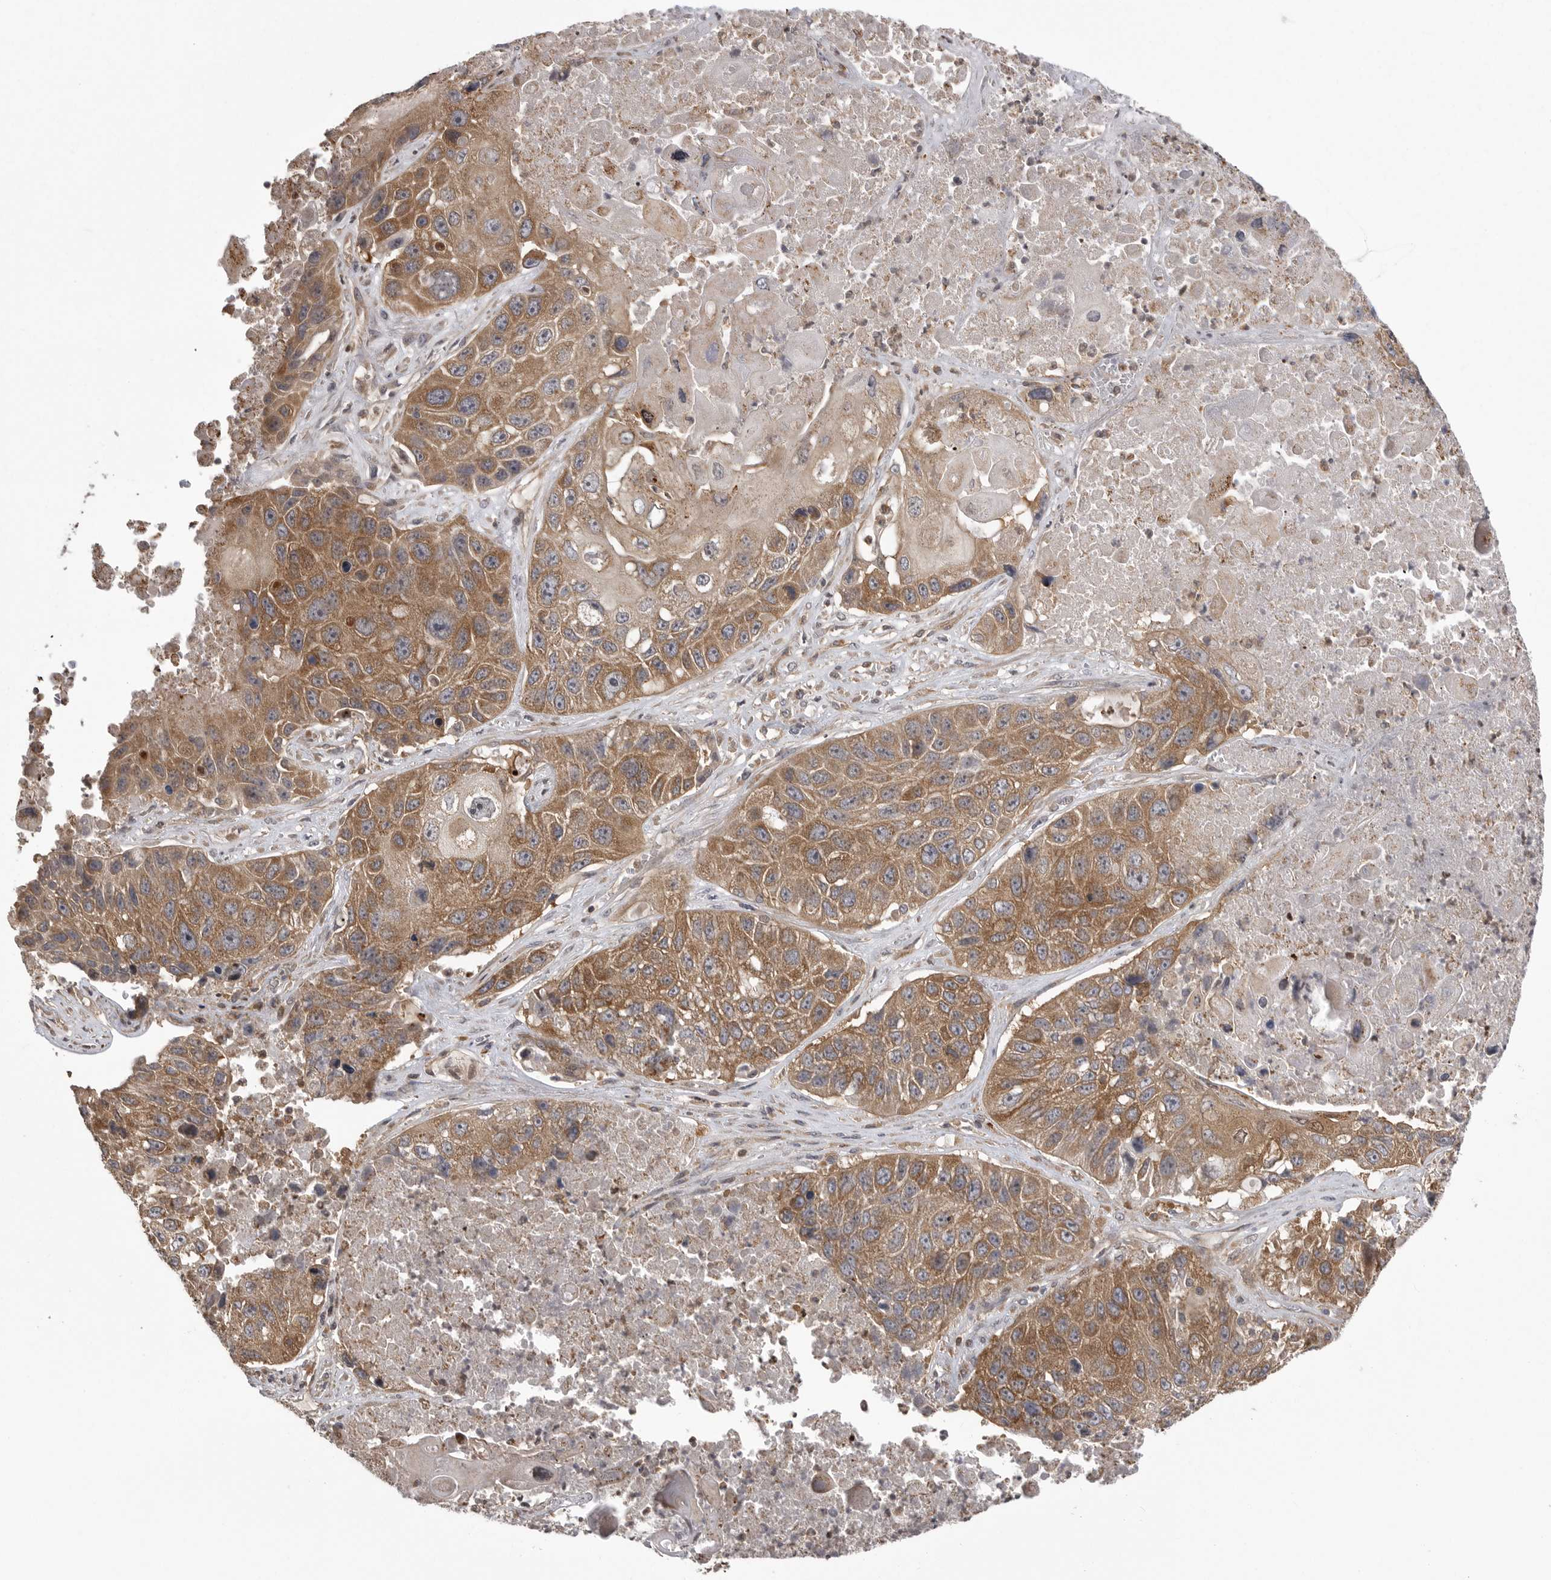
{"staining": {"intensity": "moderate", "quantity": ">75%", "location": "cytoplasmic/membranous"}, "tissue": "lung cancer", "cell_type": "Tumor cells", "image_type": "cancer", "snomed": [{"axis": "morphology", "description": "Squamous cell carcinoma, NOS"}, {"axis": "topography", "description": "Lung"}], "caption": "There is medium levels of moderate cytoplasmic/membranous staining in tumor cells of lung cancer, as demonstrated by immunohistochemical staining (brown color).", "gene": "OXR1", "patient": {"sex": "male", "age": 61}}